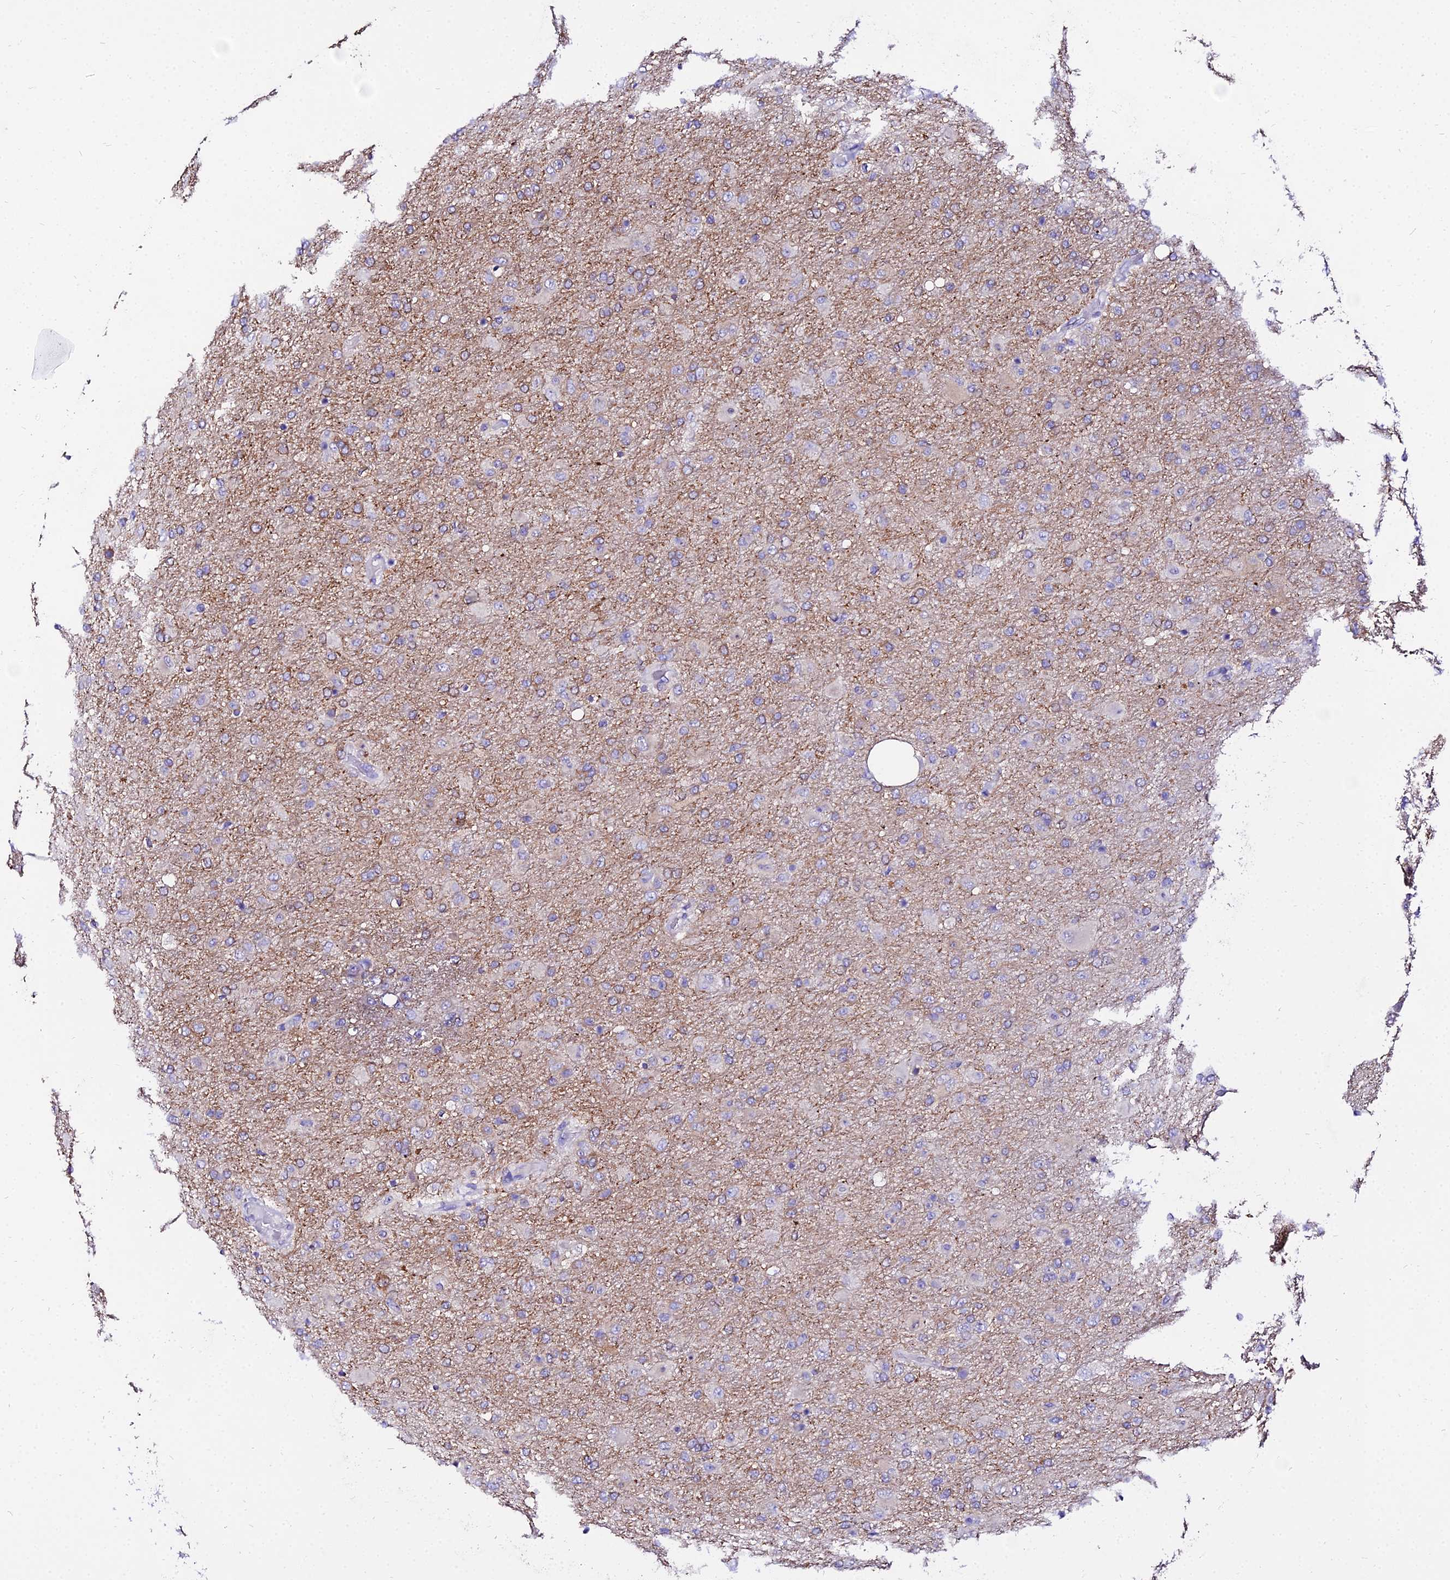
{"staining": {"intensity": "negative", "quantity": "none", "location": "none"}, "tissue": "glioma", "cell_type": "Tumor cells", "image_type": "cancer", "snomed": [{"axis": "morphology", "description": "Glioma, malignant, Low grade"}, {"axis": "topography", "description": "Brain"}], "caption": "This image is of glioma stained with immunohistochemistry to label a protein in brown with the nuclei are counter-stained blue. There is no positivity in tumor cells.", "gene": "TUBA3D", "patient": {"sex": "male", "age": 65}}